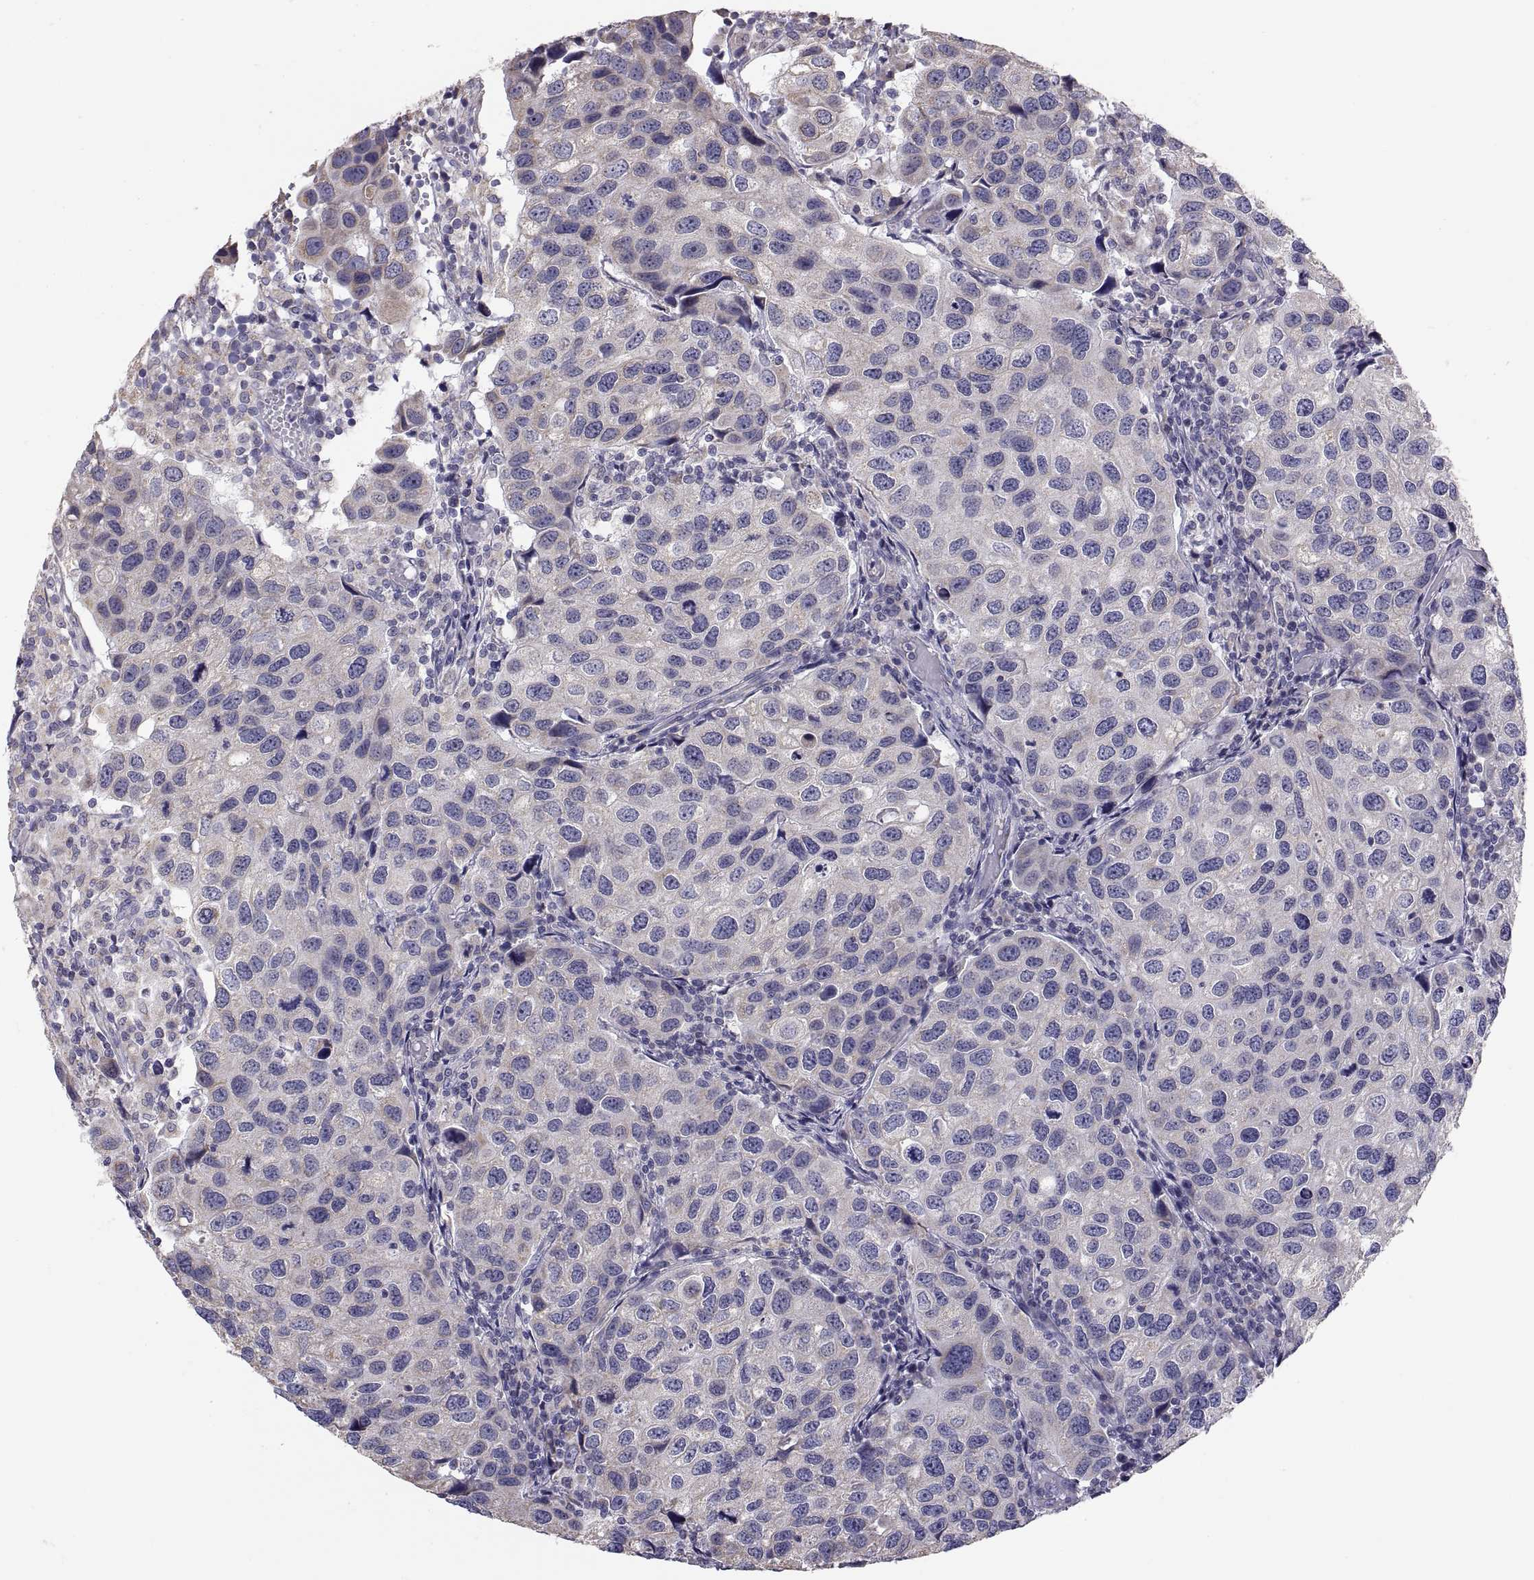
{"staining": {"intensity": "negative", "quantity": "none", "location": "none"}, "tissue": "urothelial cancer", "cell_type": "Tumor cells", "image_type": "cancer", "snomed": [{"axis": "morphology", "description": "Urothelial carcinoma, High grade"}, {"axis": "topography", "description": "Urinary bladder"}], "caption": "High-grade urothelial carcinoma was stained to show a protein in brown. There is no significant positivity in tumor cells.", "gene": "TNNC1", "patient": {"sex": "male", "age": 79}}